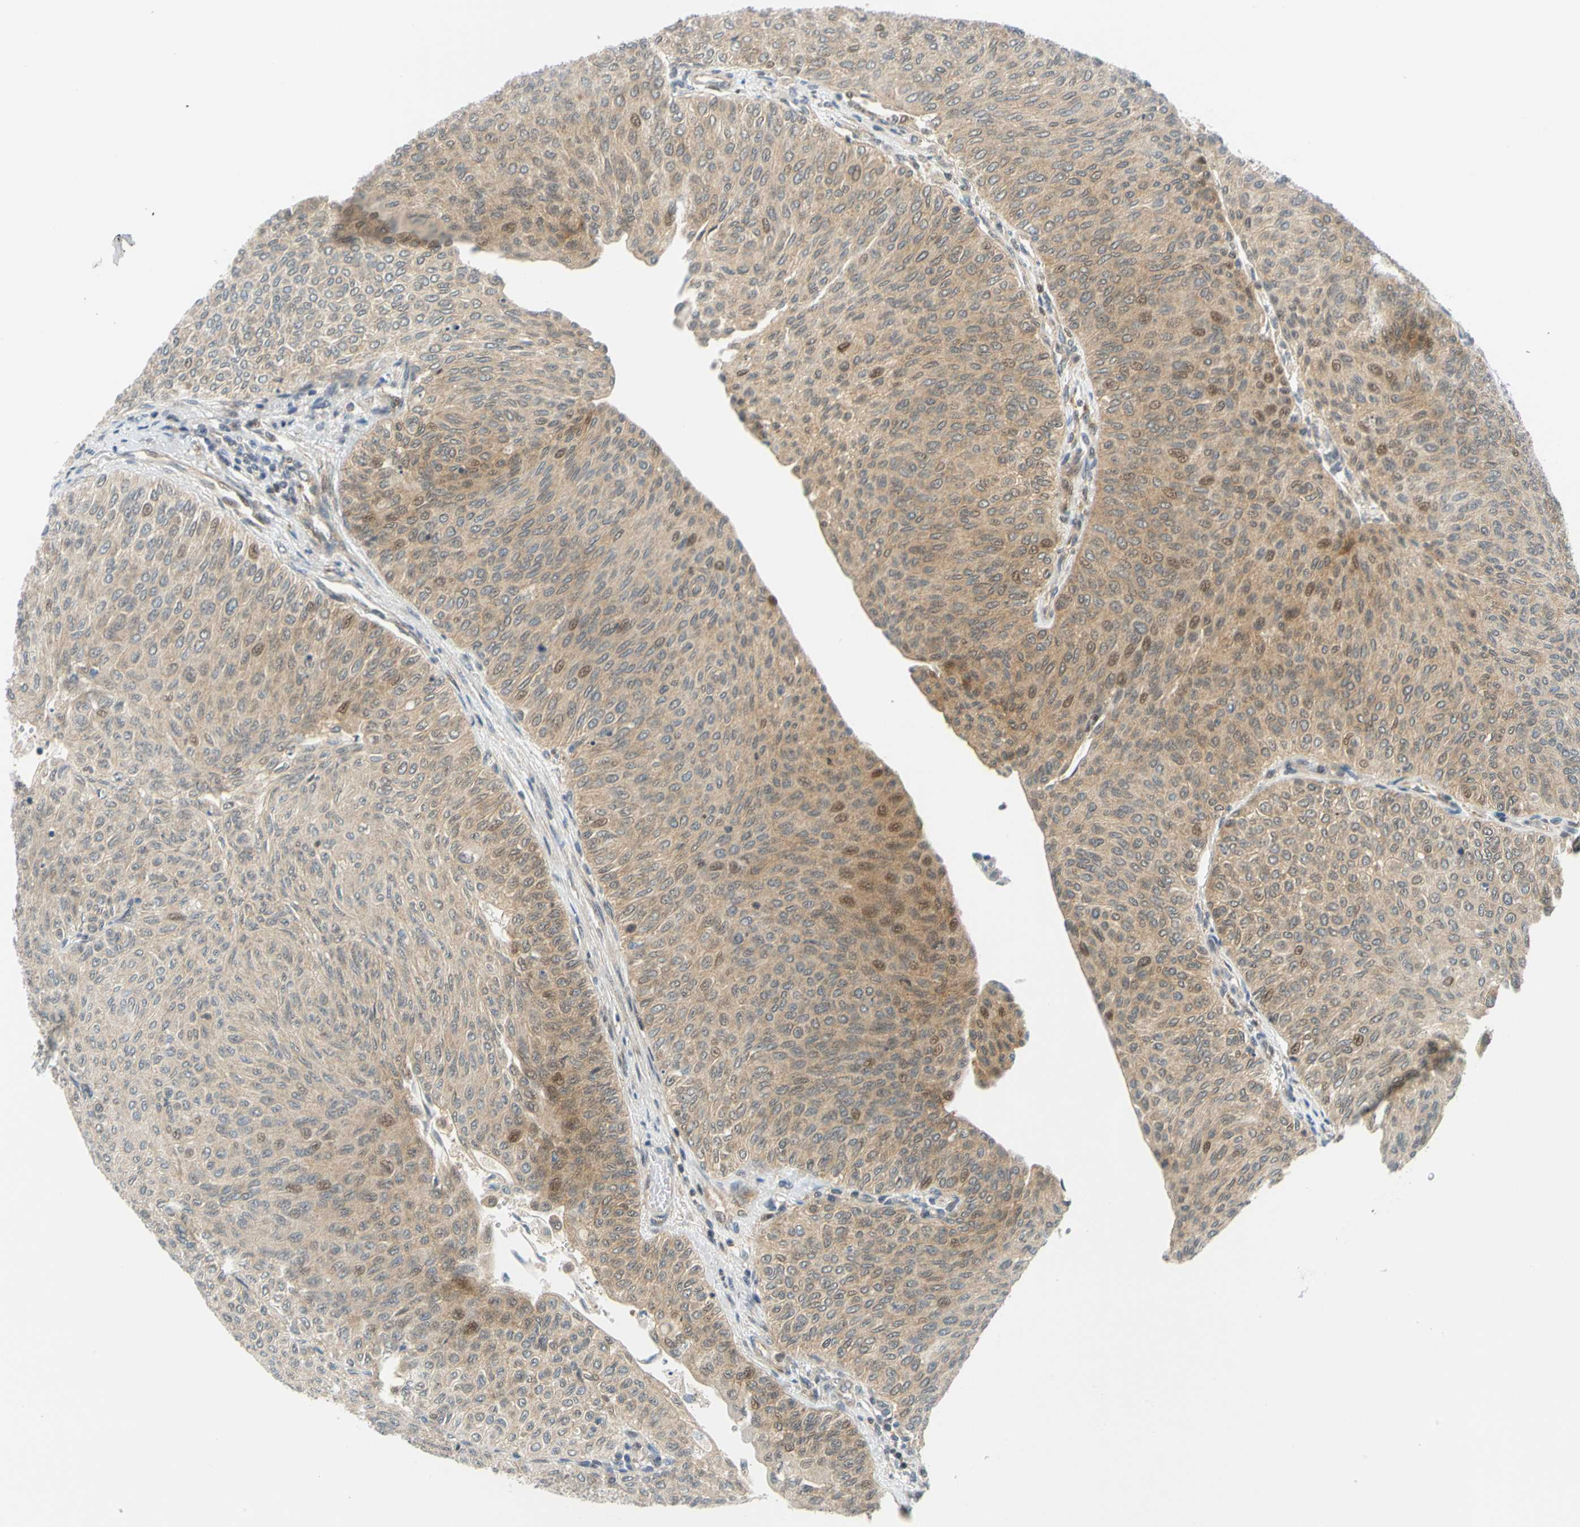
{"staining": {"intensity": "moderate", "quantity": ">75%", "location": "cytoplasmic/membranous"}, "tissue": "urothelial cancer", "cell_type": "Tumor cells", "image_type": "cancer", "snomed": [{"axis": "morphology", "description": "Urothelial carcinoma, Low grade"}, {"axis": "topography", "description": "Urinary bladder"}], "caption": "Immunohistochemical staining of human urothelial carcinoma (low-grade) demonstrates moderate cytoplasmic/membranous protein expression in about >75% of tumor cells.", "gene": "MAPK9", "patient": {"sex": "male", "age": 78}}